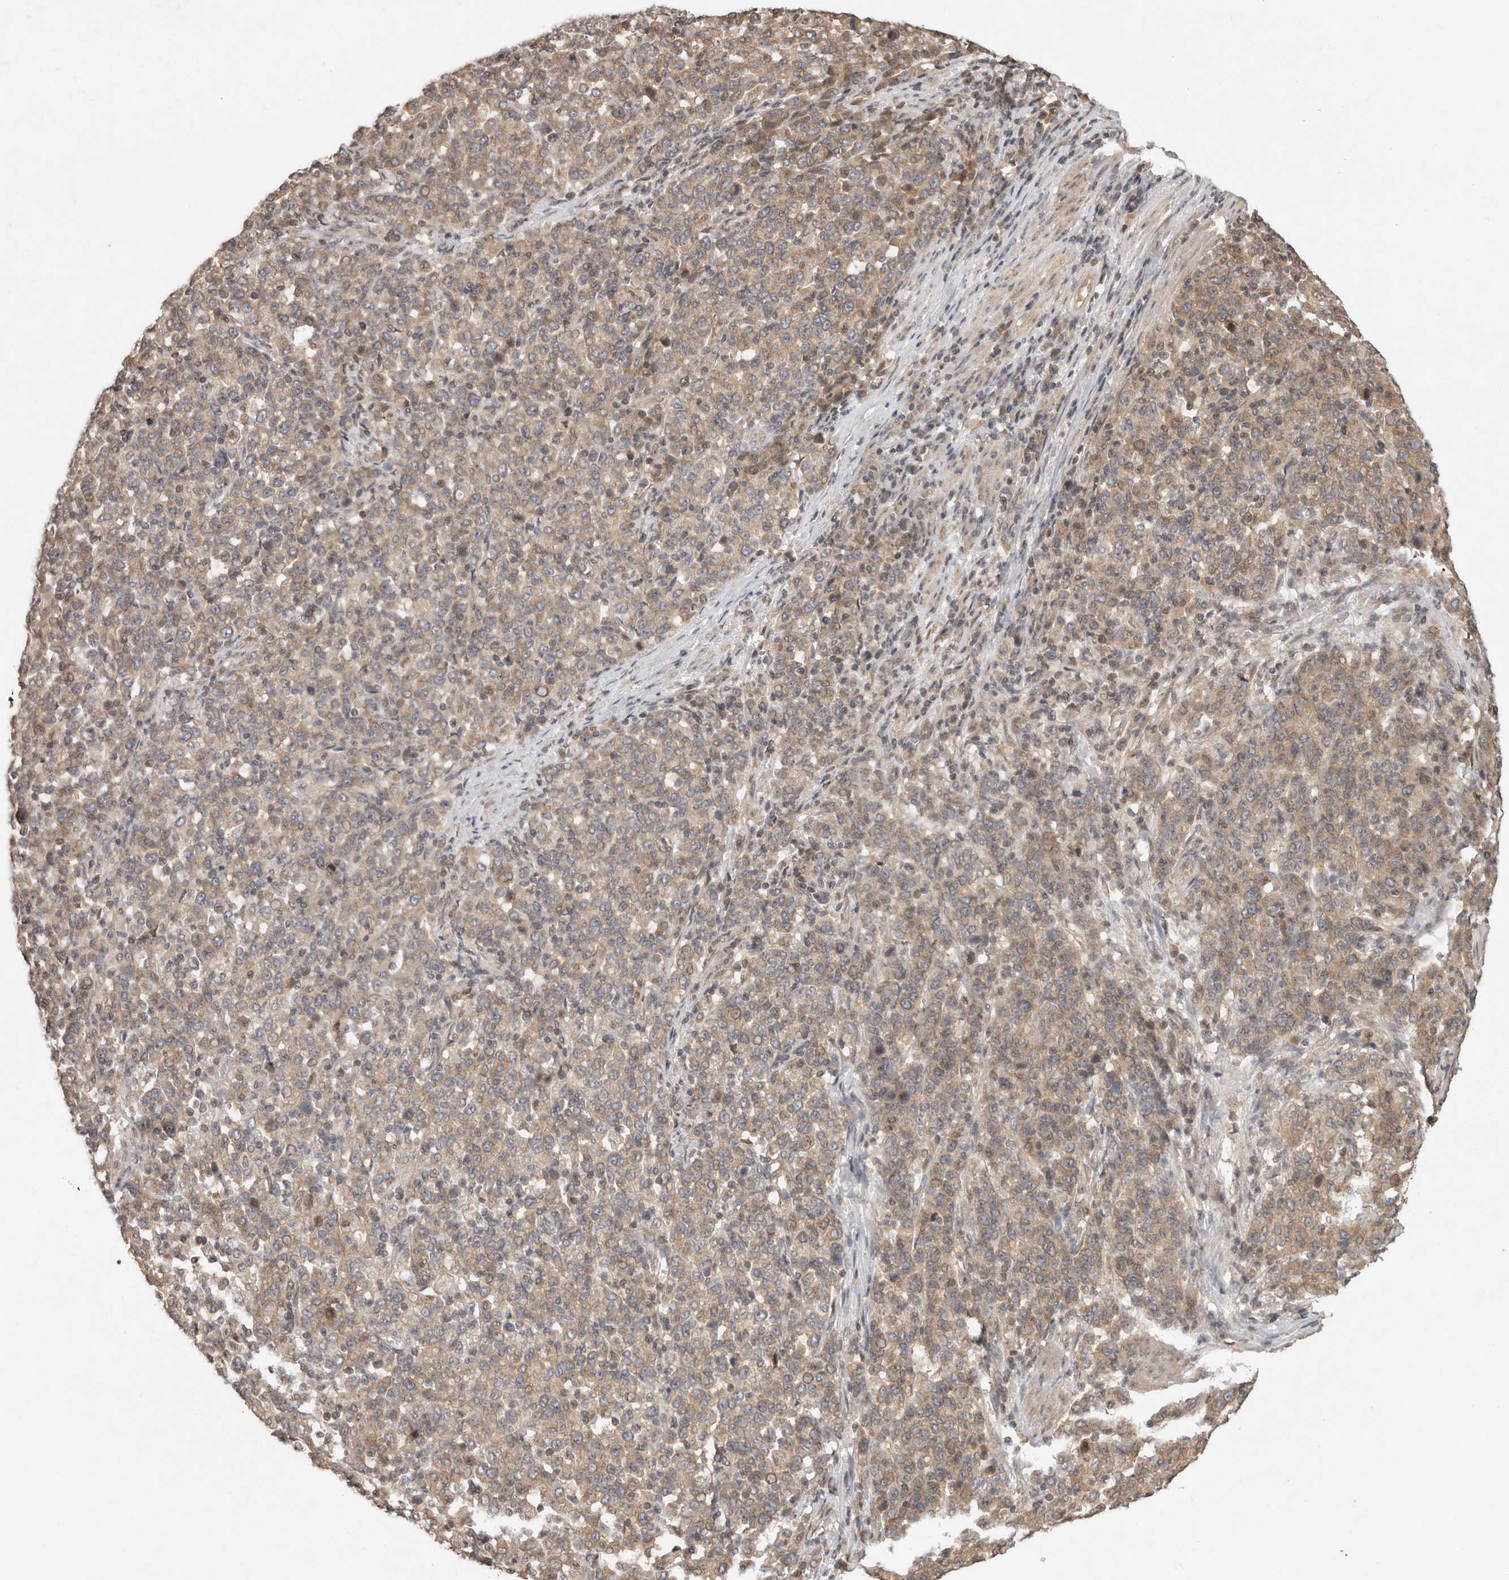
{"staining": {"intensity": "weak", "quantity": ">75%", "location": "cytoplasmic/membranous"}, "tissue": "stomach cancer", "cell_type": "Tumor cells", "image_type": "cancer", "snomed": [{"axis": "morphology", "description": "Adenocarcinoma, NOS"}, {"axis": "topography", "description": "Stomach, upper"}], "caption": "There is low levels of weak cytoplasmic/membranous expression in tumor cells of stomach cancer, as demonstrated by immunohistochemical staining (brown color).", "gene": "EIF2AK1", "patient": {"sex": "male", "age": 69}}